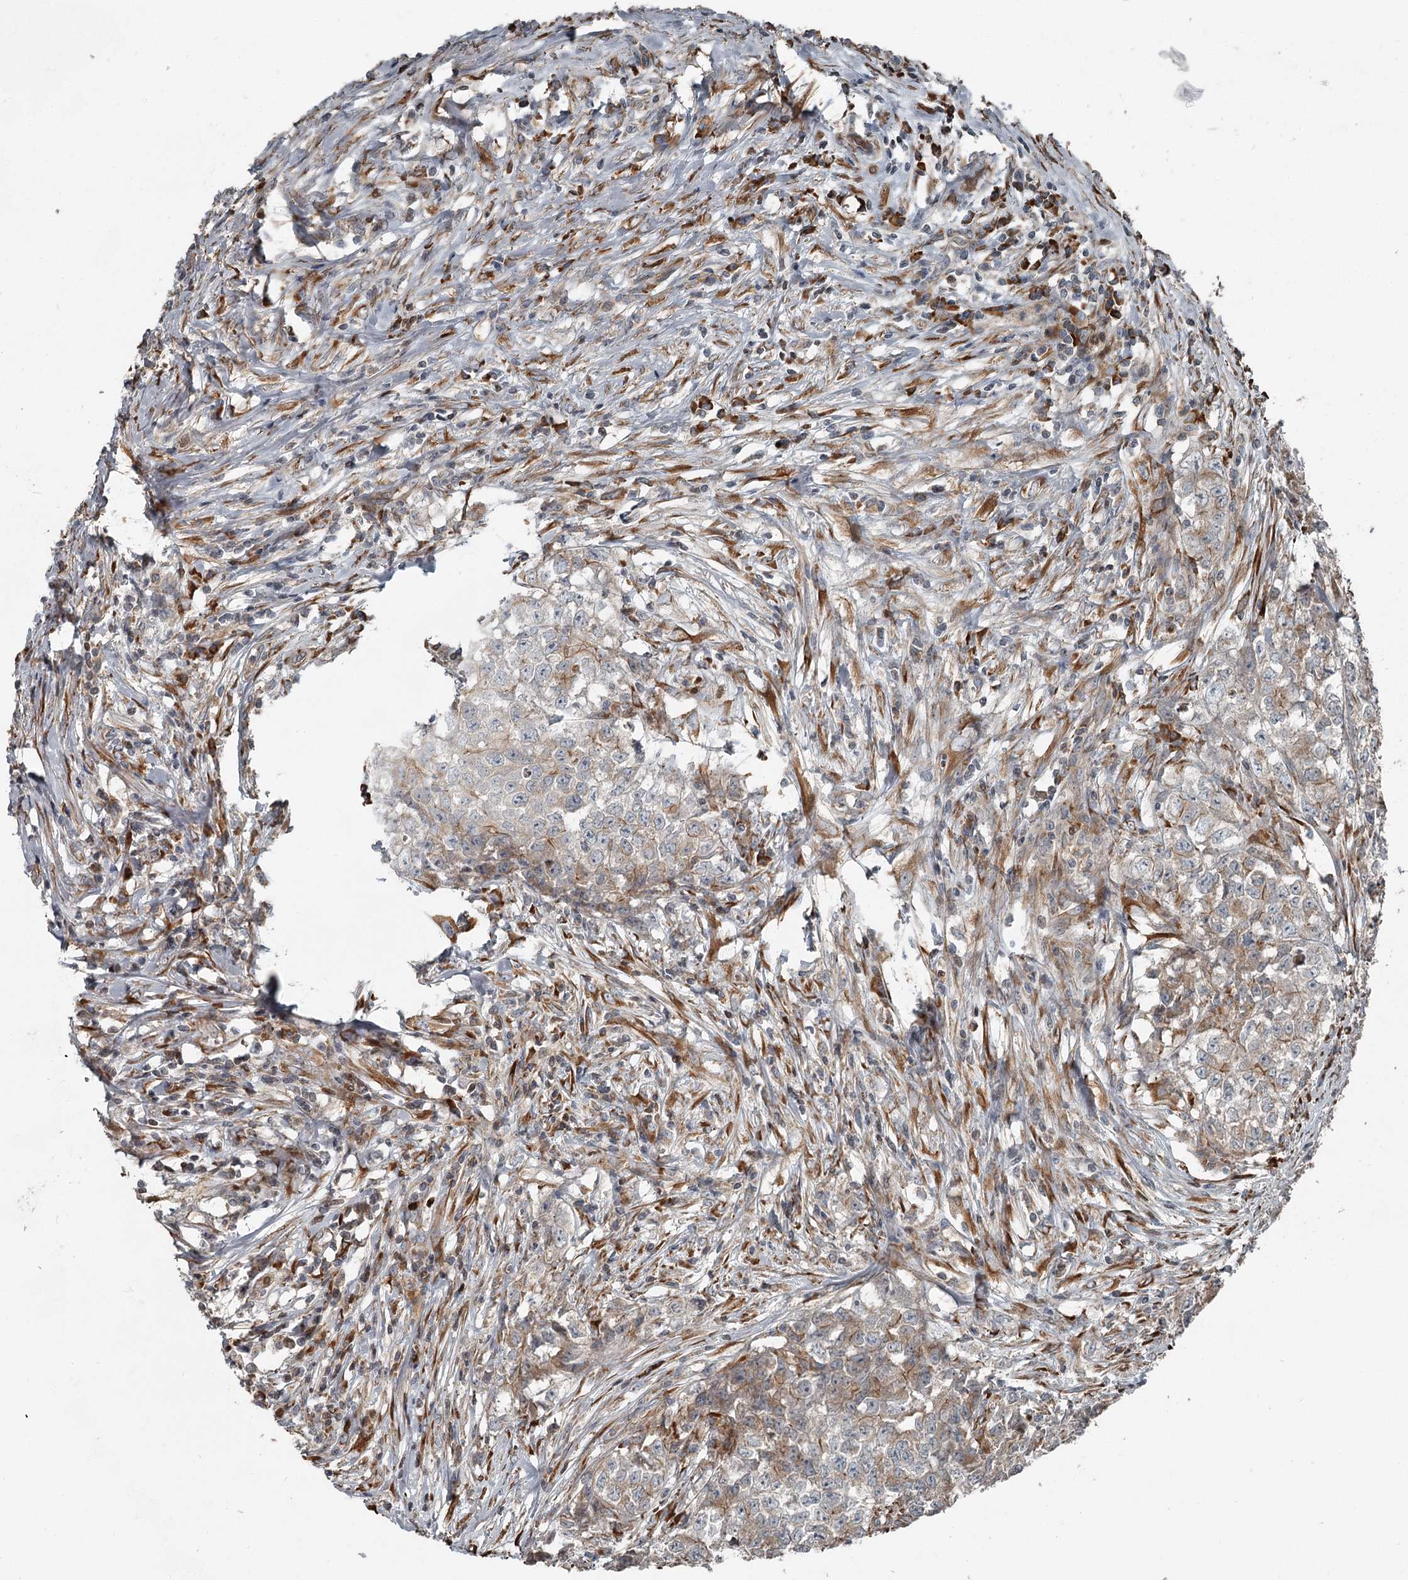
{"staining": {"intensity": "weak", "quantity": "<25%", "location": "cytoplasmic/membranous"}, "tissue": "testis cancer", "cell_type": "Tumor cells", "image_type": "cancer", "snomed": [{"axis": "morphology", "description": "Seminoma, NOS"}, {"axis": "morphology", "description": "Carcinoma, Embryonal, NOS"}, {"axis": "topography", "description": "Testis"}], "caption": "Tumor cells are negative for brown protein staining in testis embryonal carcinoma.", "gene": "RASSF8", "patient": {"sex": "male", "age": 43}}